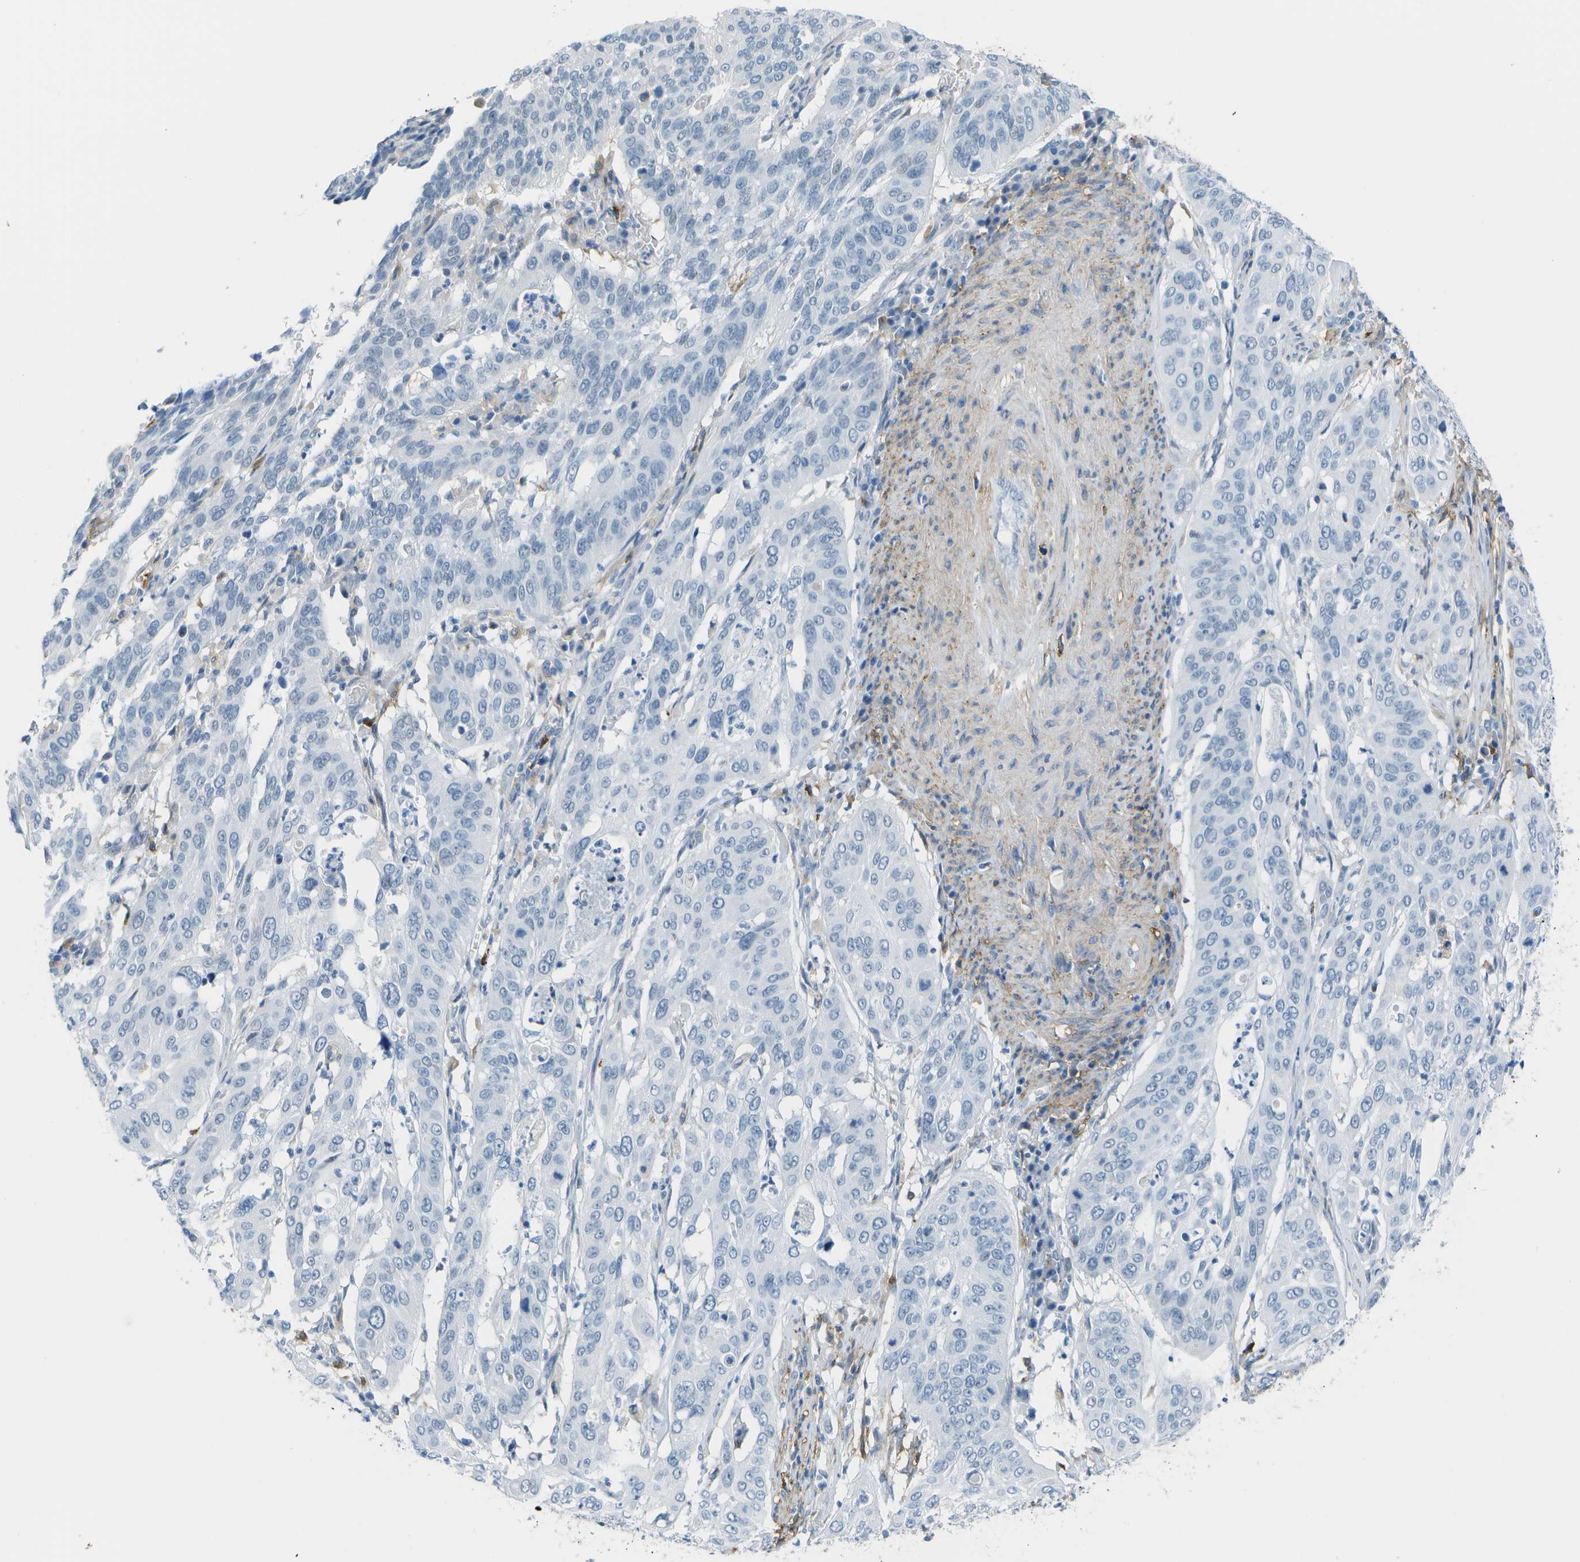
{"staining": {"intensity": "negative", "quantity": "none", "location": "none"}, "tissue": "cervical cancer", "cell_type": "Tumor cells", "image_type": "cancer", "snomed": [{"axis": "morphology", "description": "Normal tissue, NOS"}, {"axis": "morphology", "description": "Squamous cell carcinoma, NOS"}, {"axis": "topography", "description": "Cervix"}], "caption": "This is a image of IHC staining of cervical cancer, which shows no expression in tumor cells.", "gene": "ZBTB43", "patient": {"sex": "female", "age": 39}}